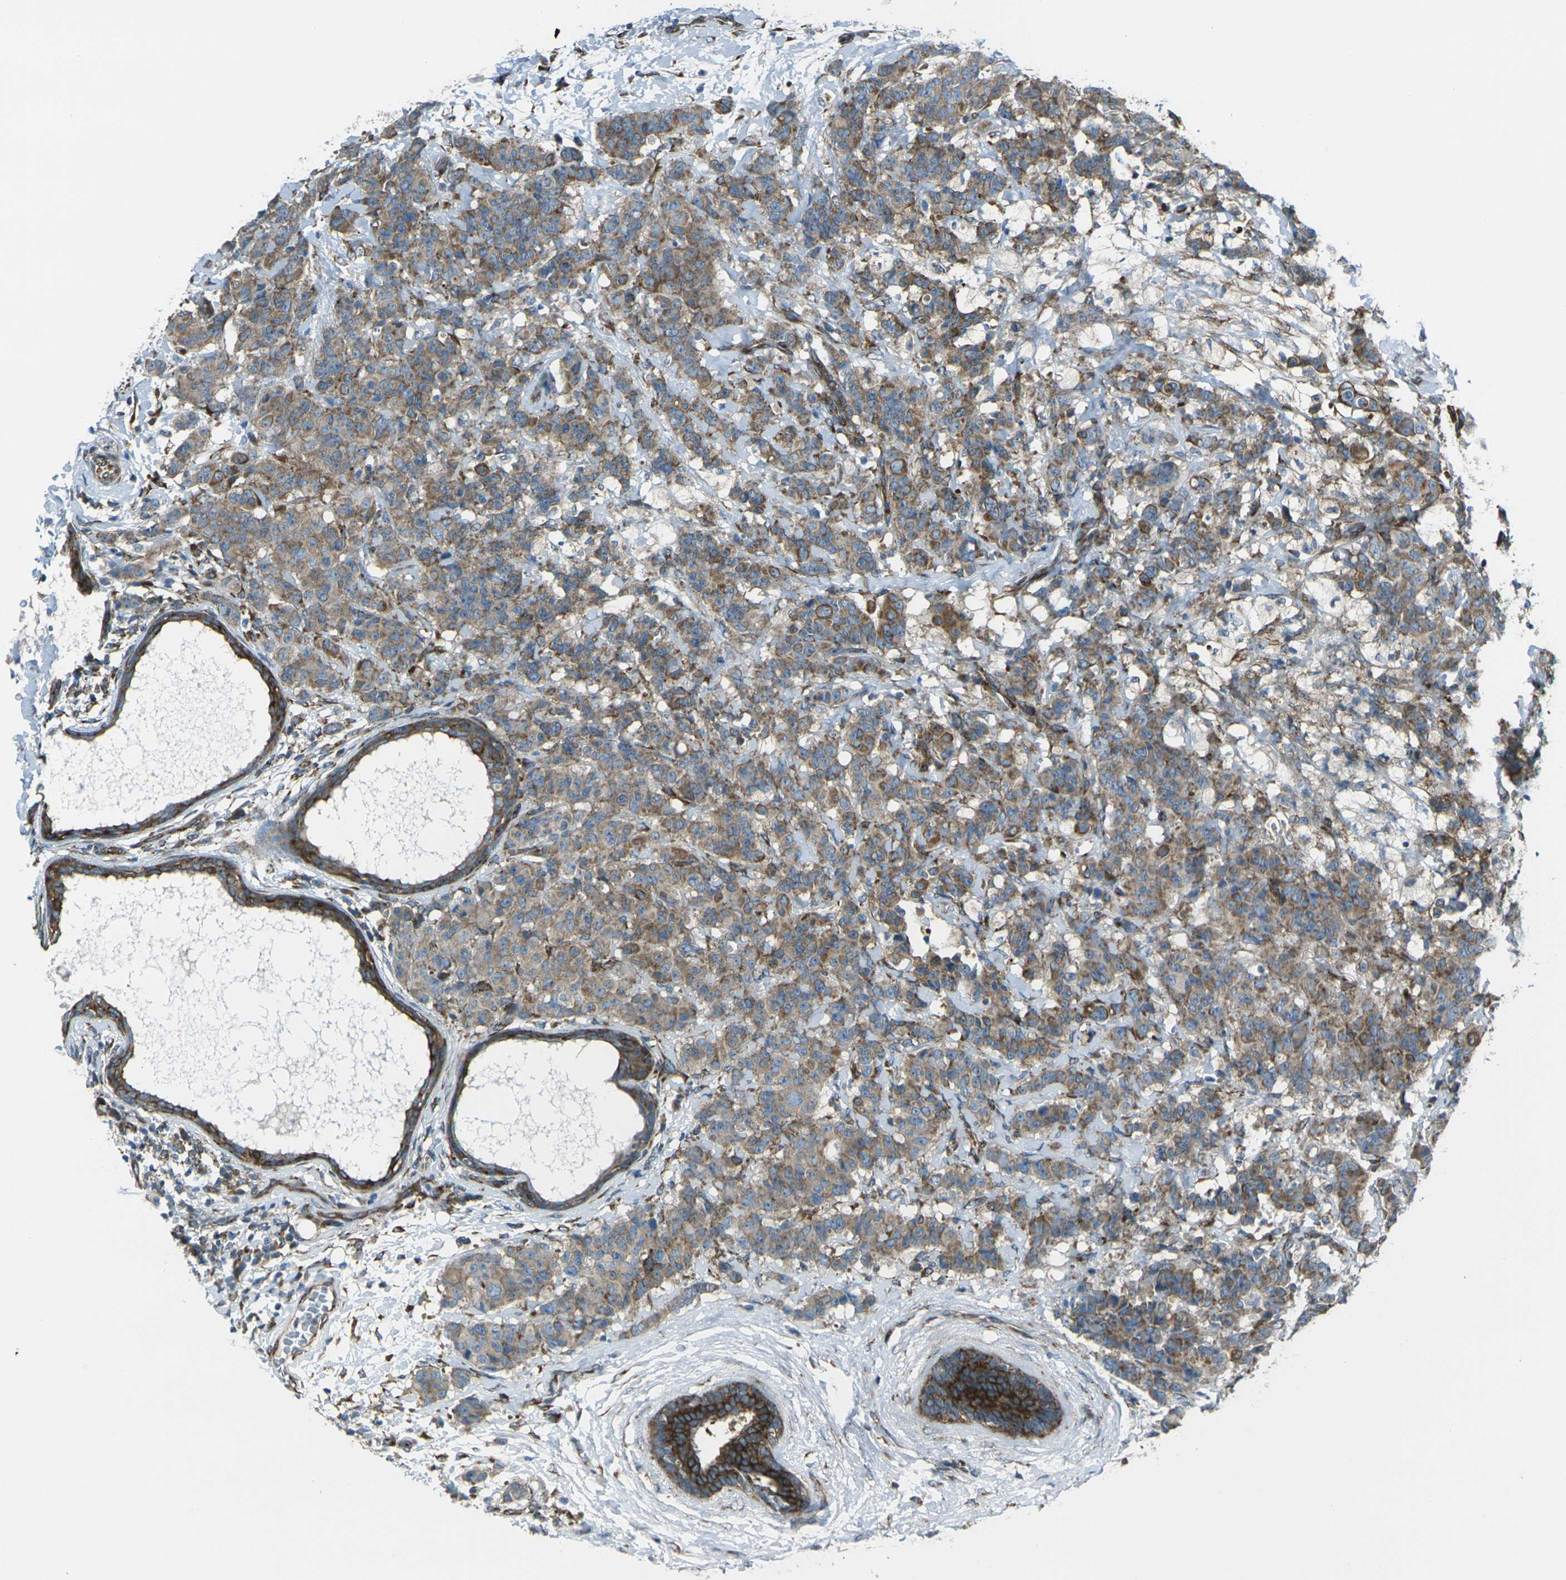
{"staining": {"intensity": "moderate", "quantity": ">75%", "location": "cytoplasmic/membranous"}, "tissue": "breast cancer", "cell_type": "Tumor cells", "image_type": "cancer", "snomed": [{"axis": "morphology", "description": "Duct carcinoma"}, {"axis": "topography", "description": "Breast"}], "caption": "Immunohistochemical staining of infiltrating ductal carcinoma (breast) displays medium levels of moderate cytoplasmic/membranous positivity in about >75% of tumor cells.", "gene": "CELSR2", "patient": {"sex": "female", "age": 40}}